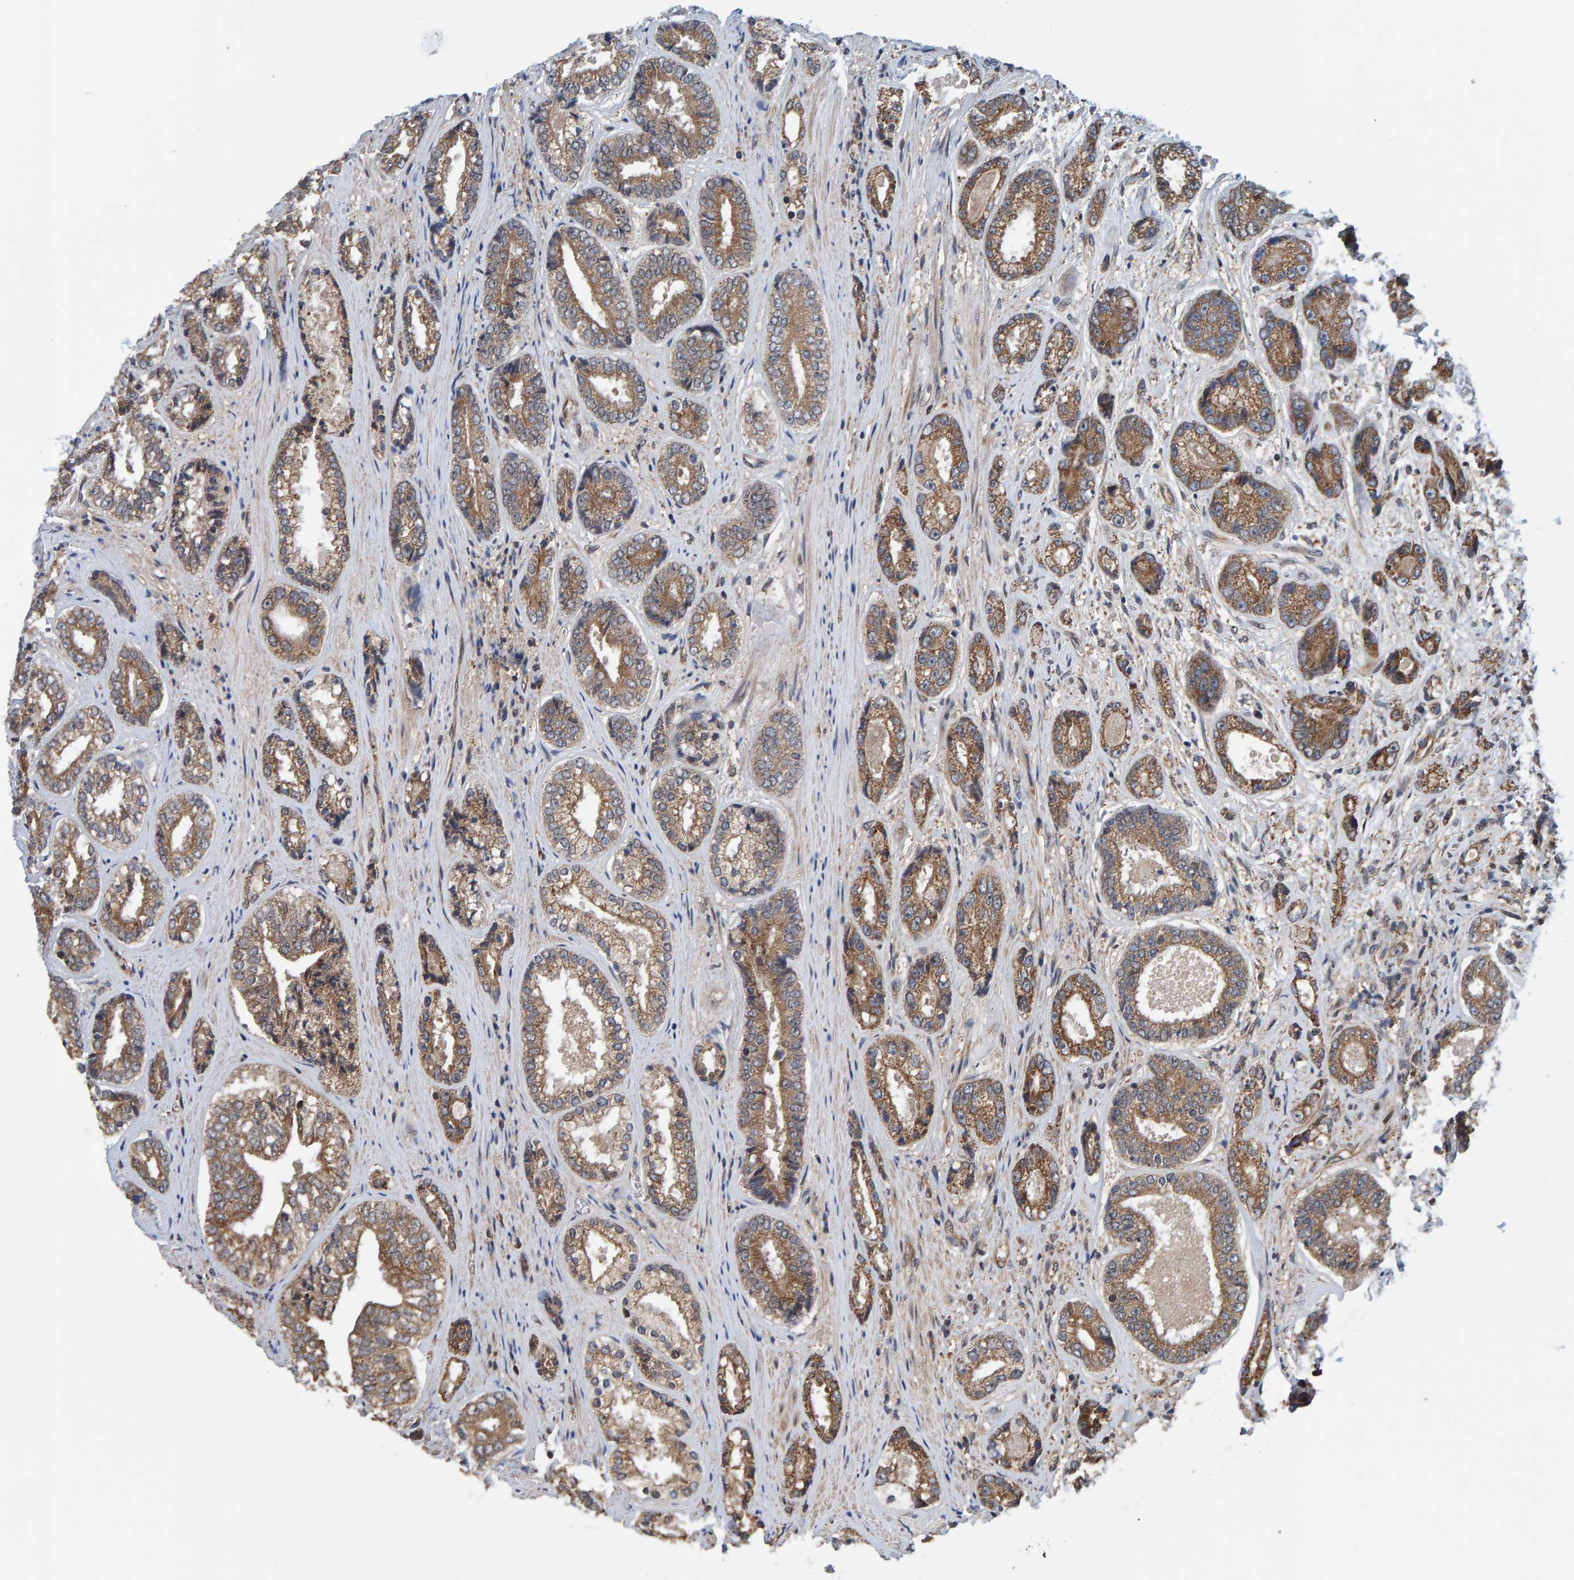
{"staining": {"intensity": "moderate", "quantity": ">75%", "location": "cytoplasmic/membranous"}, "tissue": "prostate cancer", "cell_type": "Tumor cells", "image_type": "cancer", "snomed": [{"axis": "morphology", "description": "Adenocarcinoma, High grade"}, {"axis": "topography", "description": "Prostate"}], "caption": "The photomicrograph reveals staining of adenocarcinoma (high-grade) (prostate), revealing moderate cytoplasmic/membranous protein positivity (brown color) within tumor cells.", "gene": "SCRN2", "patient": {"sex": "male", "age": 61}}